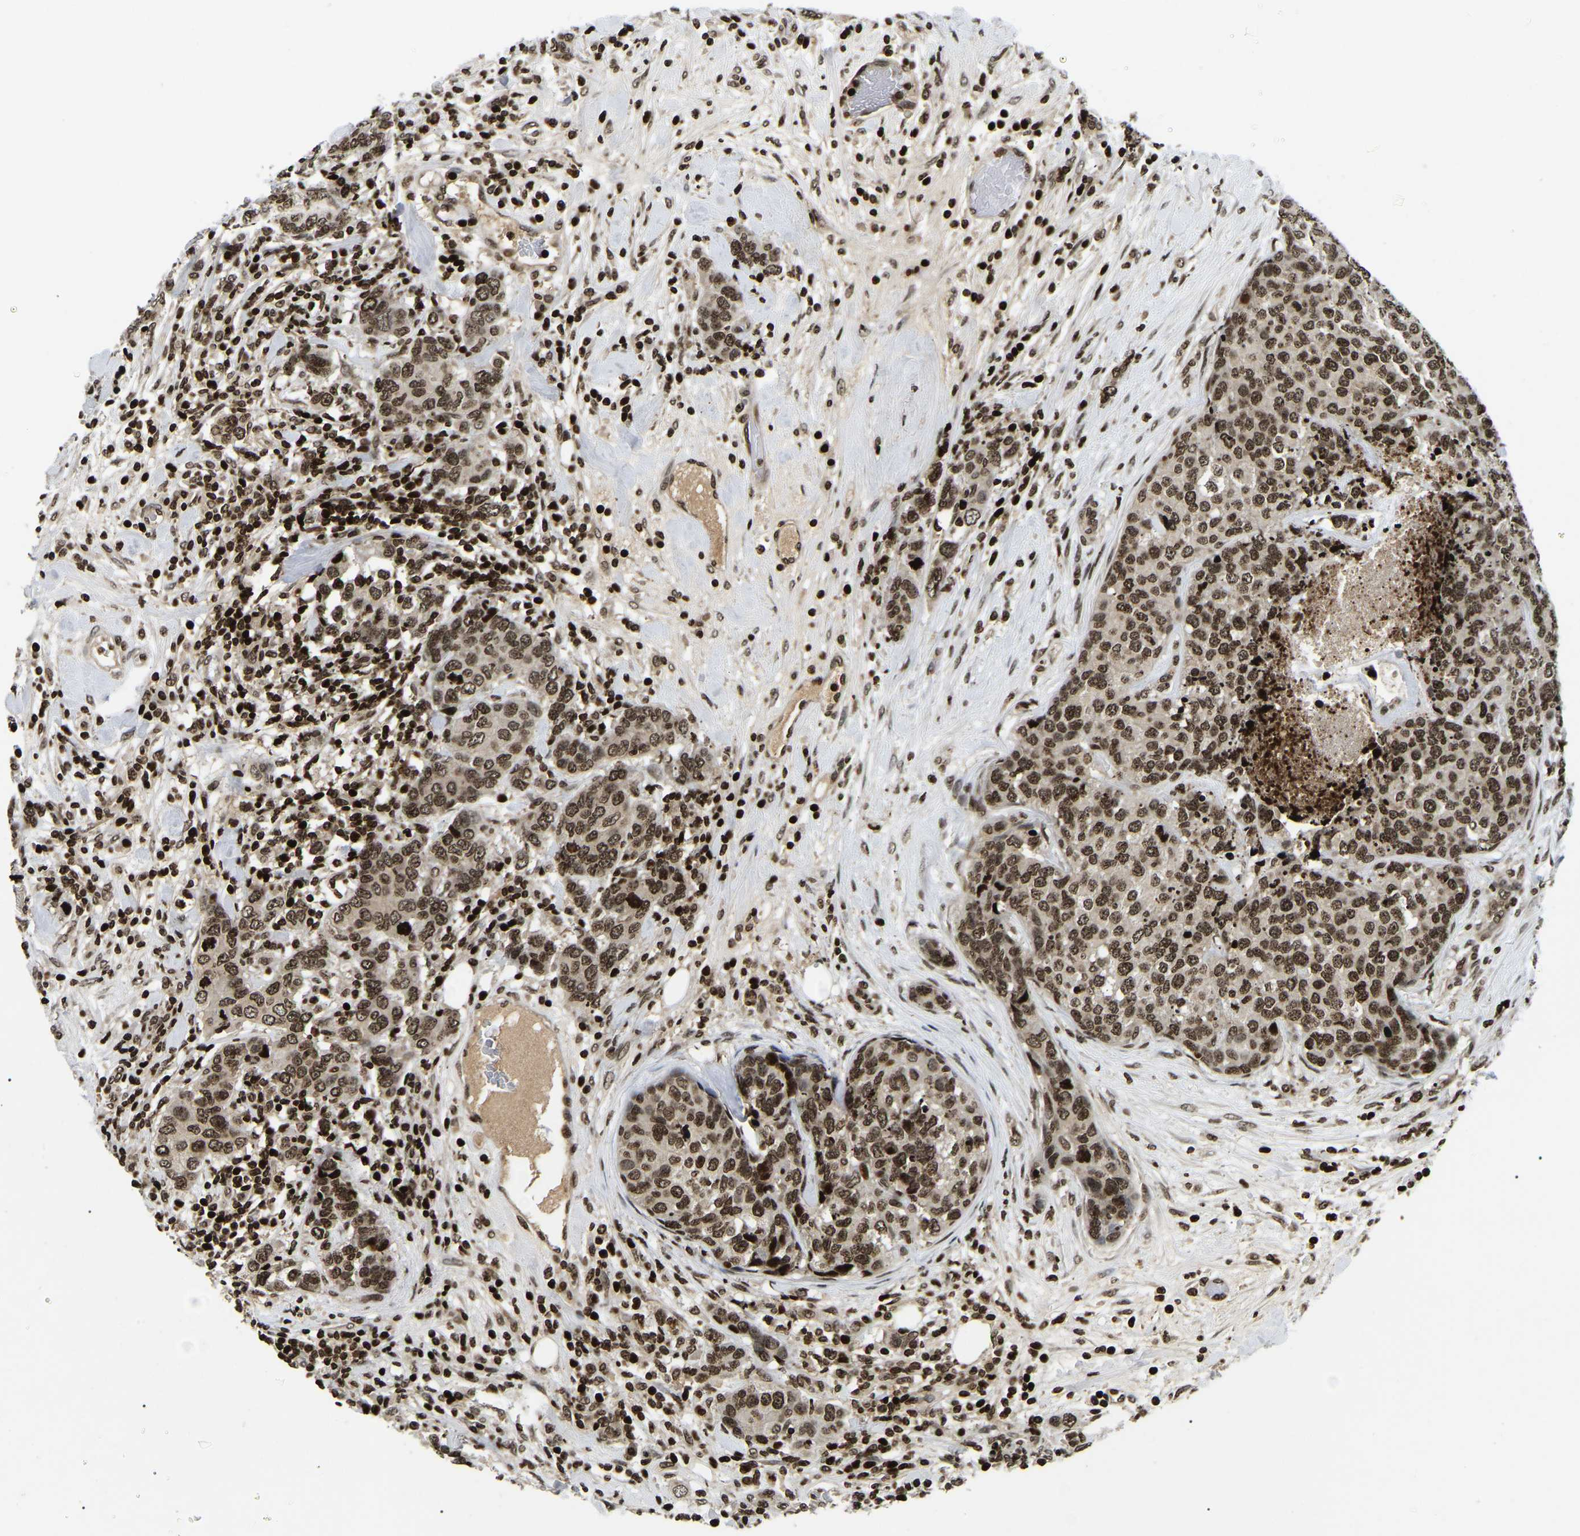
{"staining": {"intensity": "moderate", "quantity": ">75%", "location": "nuclear"}, "tissue": "breast cancer", "cell_type": "Tumor cells", "image_type": "cancer", "snomed": [{"axis": "morphology", "description": "Lobular carcinoma"}, {"axis": "topography", "description": "Breast"}], "caption": "Breast cancer (lobular carcinoma) was stained to show a protein in brown. There is medium levels of moderate nuclear staining in about >75% of tumor cells.", "gene": "LRRC61", "patient": {"sex": "female", "age": 59}}